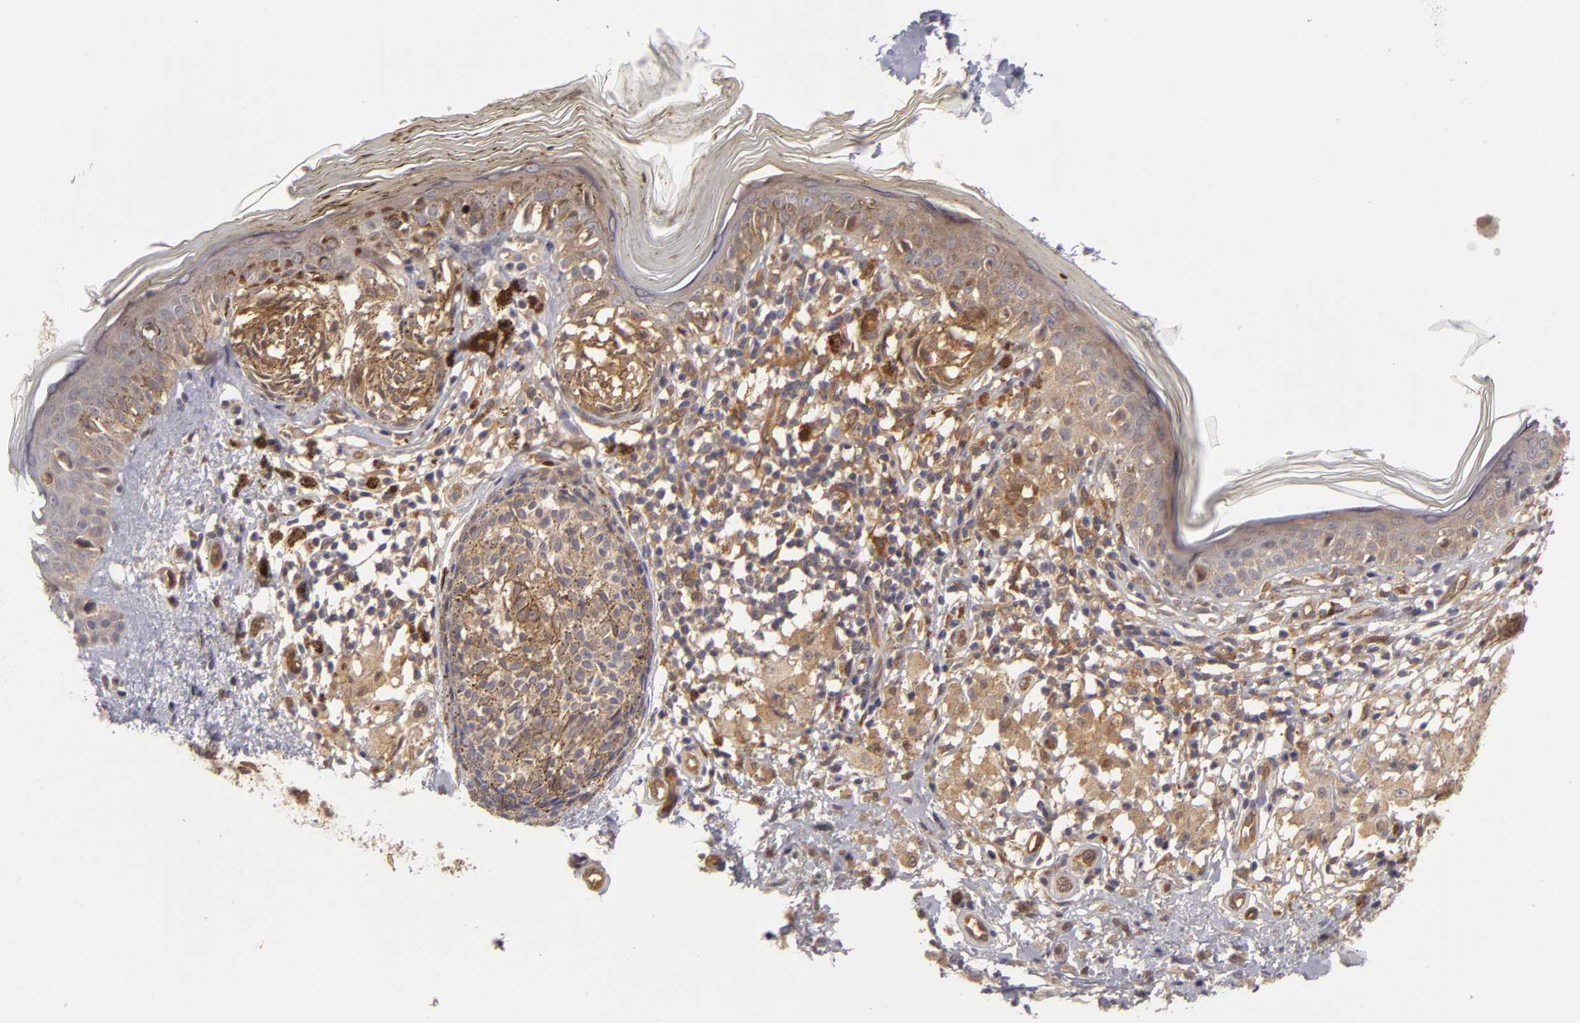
{"staining": {"intensity": "moderate", "quantity": ">75%", "location": "cytoplasmic/membranous"}, "tissue": "melanoma", "cell_type": "Tumor cells", "image_type": "cancer", "snomed": [{"axis": "morphology", "description": "Malignant melanoma, NOS"}, {"axis": "topography", "description": "Skin"}], "caption": "Malignant melanoma tissue shows moderate cytoplasmic/membranous staining in about >75% of tumor cells, visualized by immunohistochemistry. The protein of interest is stained brown, and the nuclei are stained in blue (DAB IHC with brightfield microscopy, high magnification).", "gene": "ZNF229", "patient": {"sex": "male", "age": 88}}